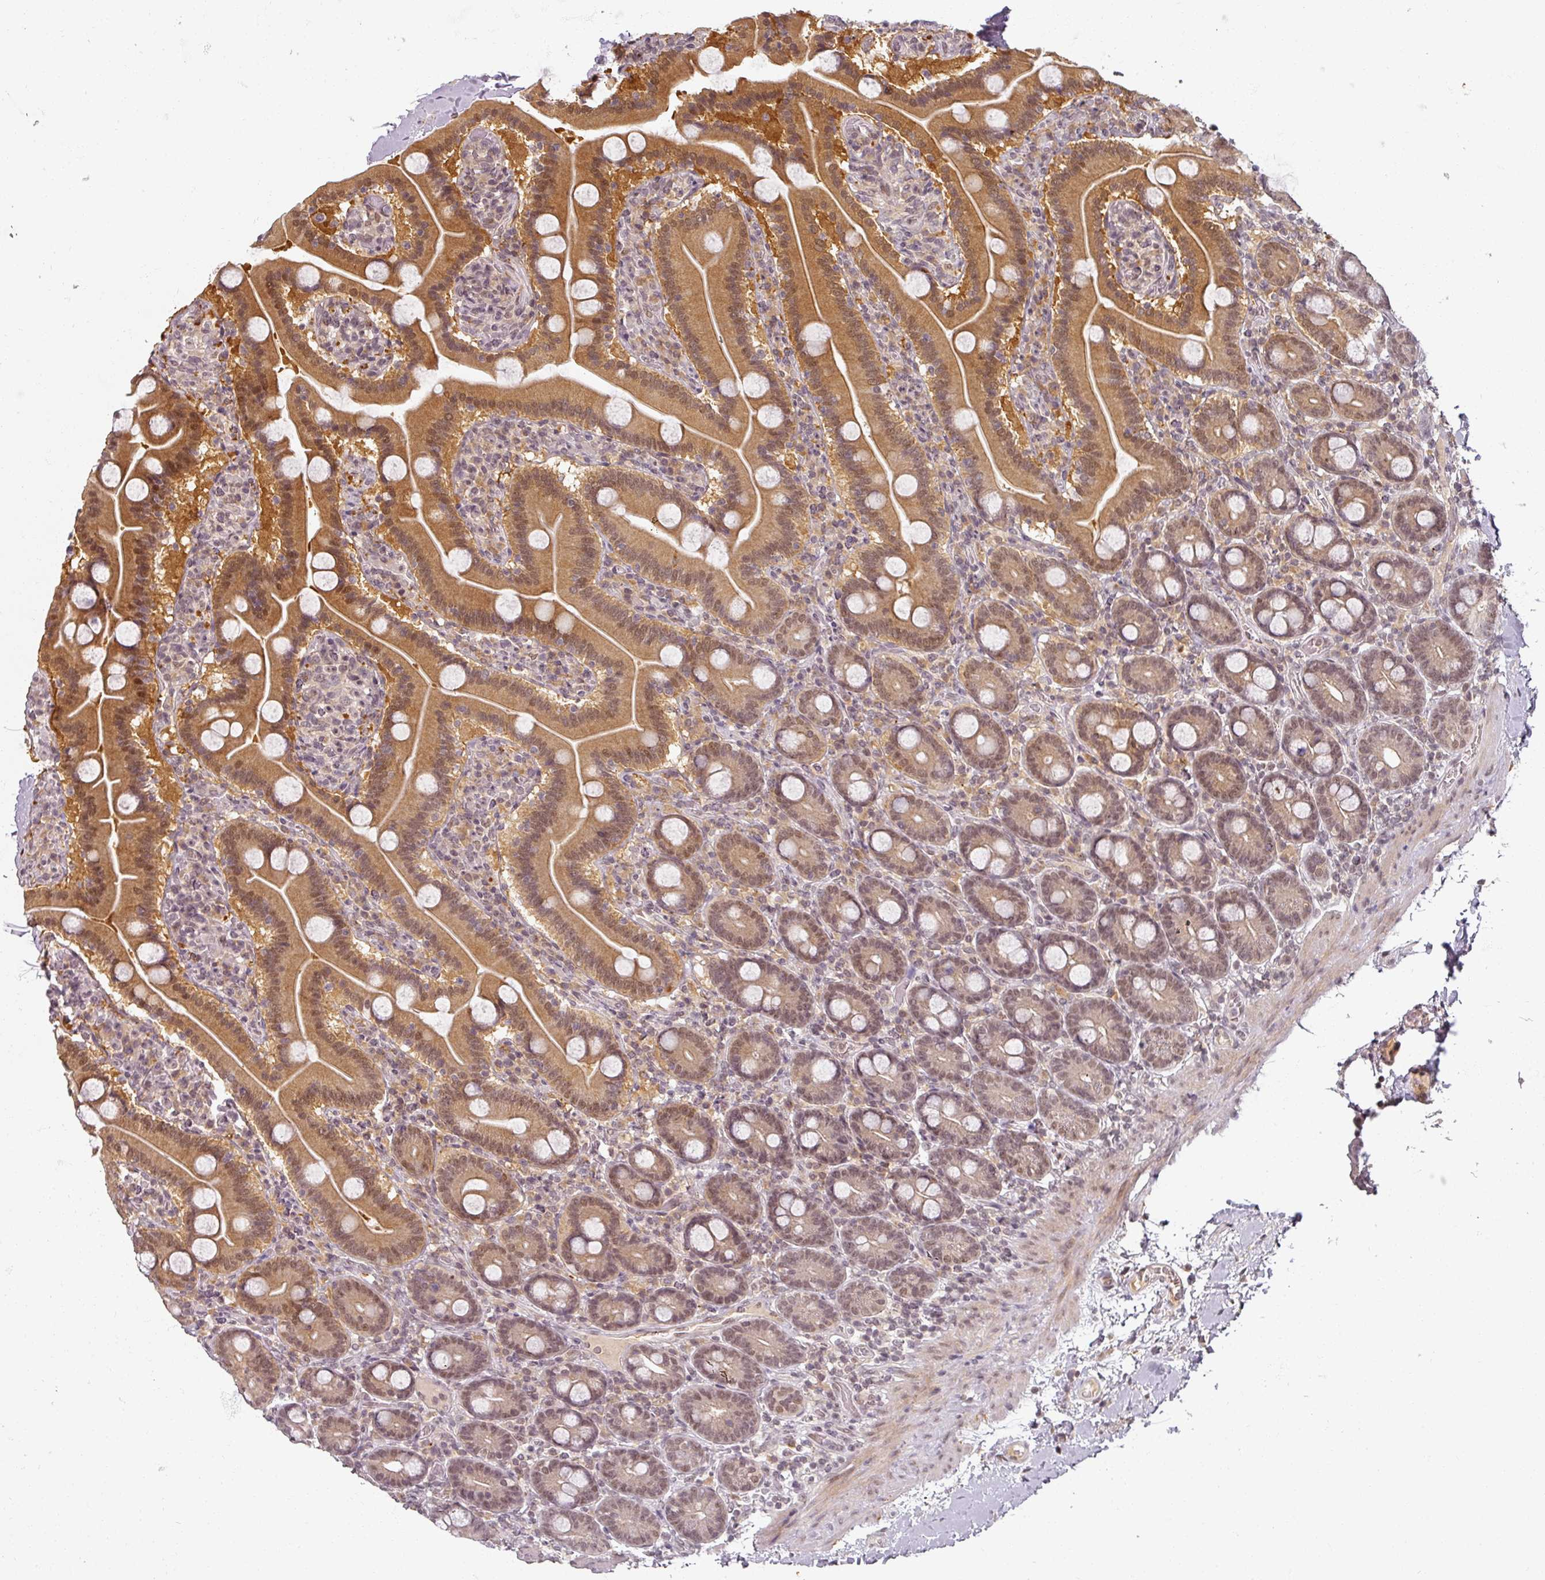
{"staining": {"intensity": "strong", "quantity": ">75%", "location": "cytoplasmic/membranous,nuclear"}, "tissue": "duodenum", "cell_type": "Glandular cells", "image_type": "normal", "snomed": [{"axis": "morphology", "description": "Normal tissue, NOS"}, {"axis": "topography", "description": "Duodenum"}], "caption": "Duodenum was stained to show a protein in brown. There is high levels of strong cytoplasmic/membranous,nuclear expression in about >75% of glandular cells.", "gene": "POLR2G", "patient": {"sex": "male", "age": 55}}